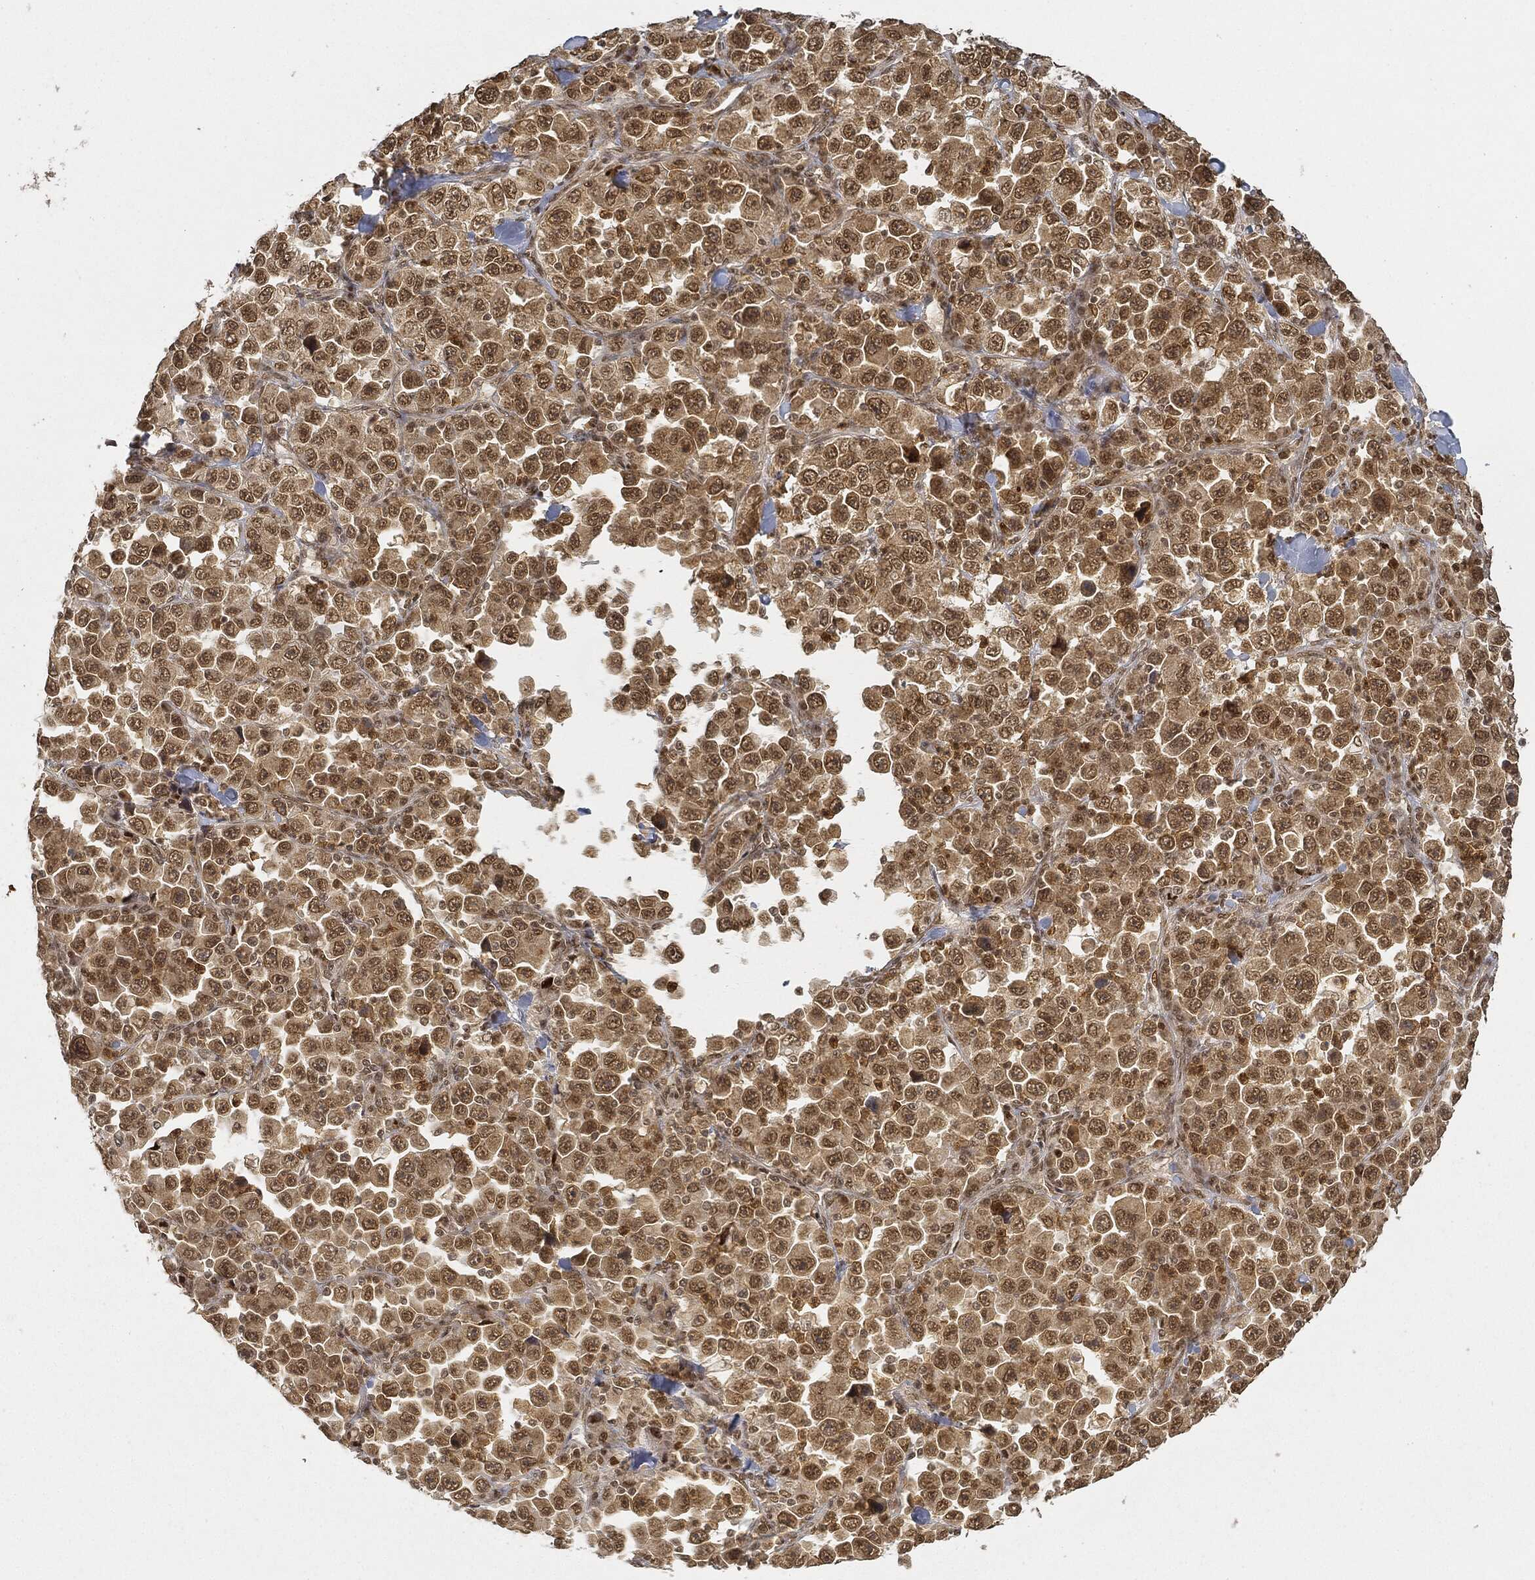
{"staining": {"intensity": "moderate", "quantity": "25%-75%", "location": "cytoplasmic/membranous,nuclear"}, "tissue": "stomach cancer", "cell_type": "Tumor cells", "image_type": "cancer", "snomed": [{"axis": "morphology", "description": "Normal tissue, NOS"}, {"axis": "morphology", "description": "Adenocarcinoma, NOS"}, {"axis": "topography", "description": "Stomach, upper"}, {"axis": "topography", "description": "Stomach"}], "caption": "An image of human stomach adenocarcinoma stained for a protein demonstrates moderate cytoplasmic/membranous and nuclear brown staining in tumor cells.", "gene": "CIB1", "patient": {"sex": "male", "age": 59}}